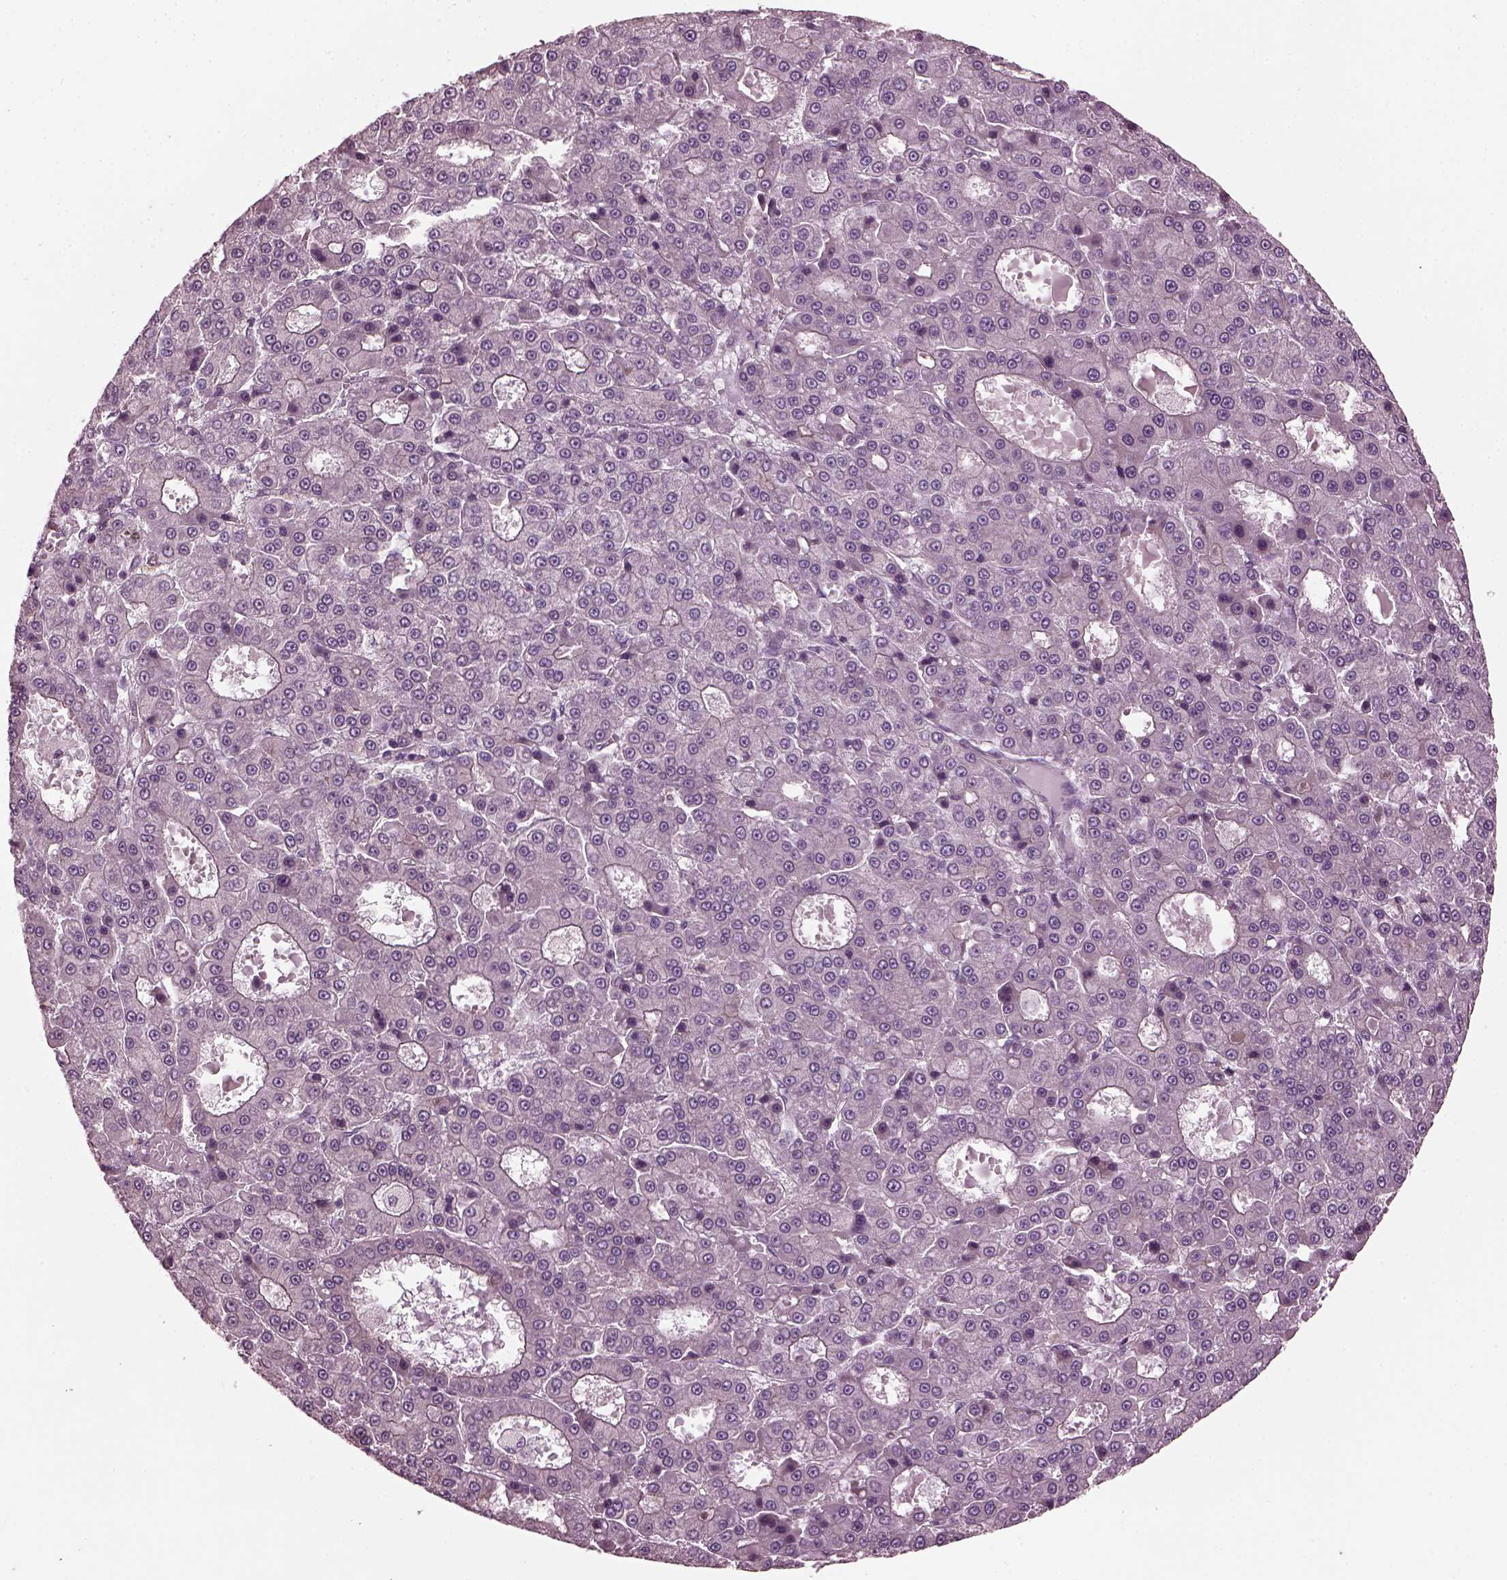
{"staining": {"intensity": "negative", "quantity": "none", "location": "none"}, "tissue": "liver cancer", "cell_type": "Tumor cells", "image_type": "cancer", "snomed": [{"axis": "morphology", "description": "Carcinoma, Hepatocellular, NOS"}, {"axis": "topography", "description": "Liver"}], "caption": "Immunohistochemical staining of hepatocellular carcinoma (liver) reveals no significant positivity in tumor cells. (Brightfield microscopy of DAB (3,3'-diaminobenzidine) immunohistochemistry (IHC) at high magnification).", "gene": "ODAD1", "patient": {"sex": "male", "age": 70}}